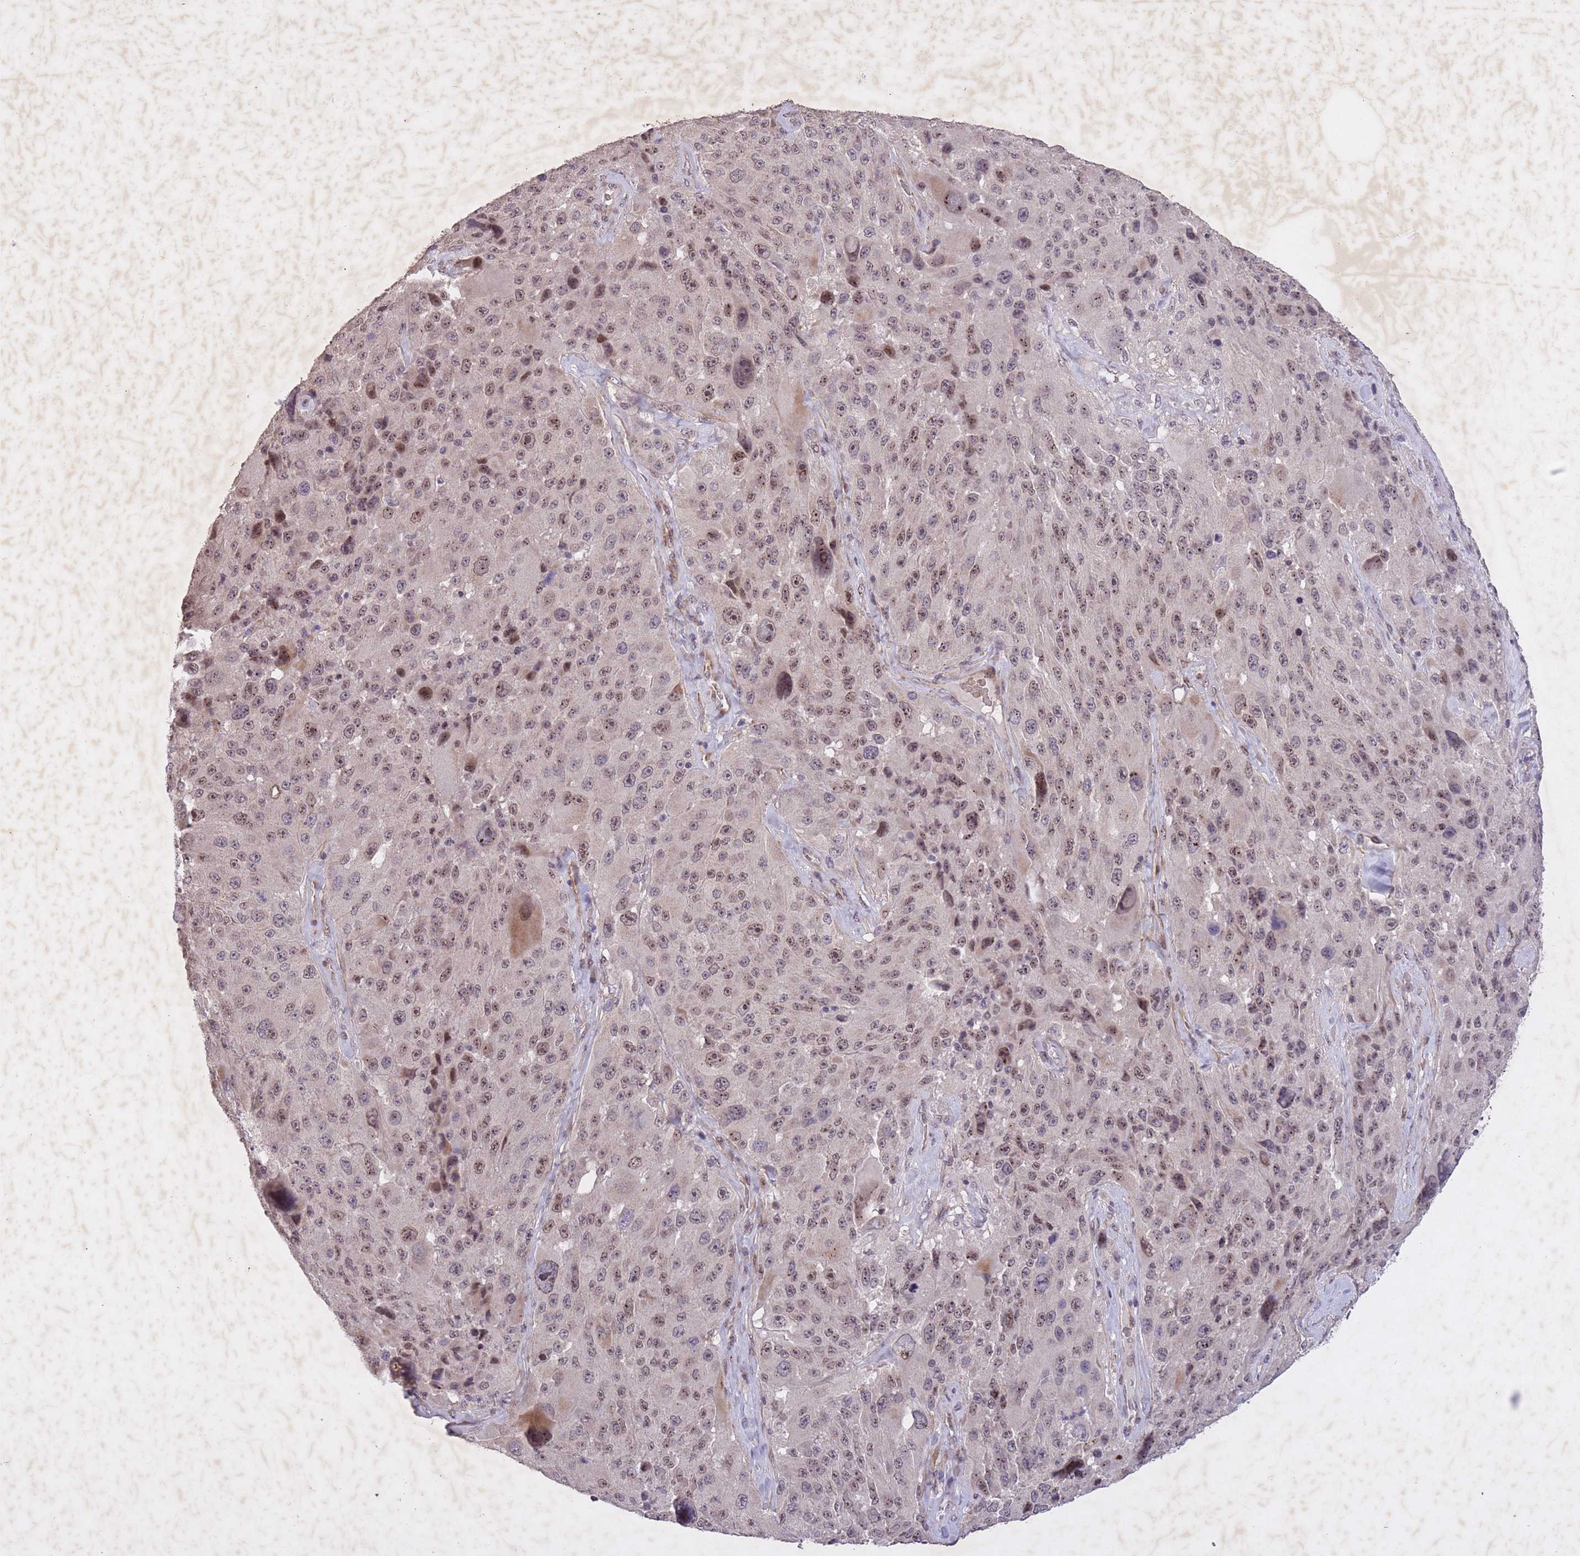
{"staining": {"intensity": "moderate", "quantity": ">75%", "location": "nuclear"}, "tissue": "melanoma", "cell_type": "Tumor cells", "image_type": "cancer", "snomed": [{"axis": "morphology", "description": "Malignant melanoma, Metastatic site"}, {"axis": "topography", "description": "Lymph node"}], "caption": "High-power microscopy captured an IHC photomicrograph of malignant melanoma (metastatic site), revealing moderate nuclear positivity in approximately >75% of tumor cells. (IHC, brightfield microscopy, high magnification).", "gene": "CBX6", "patient": {"sex": "male", "age": 62}}